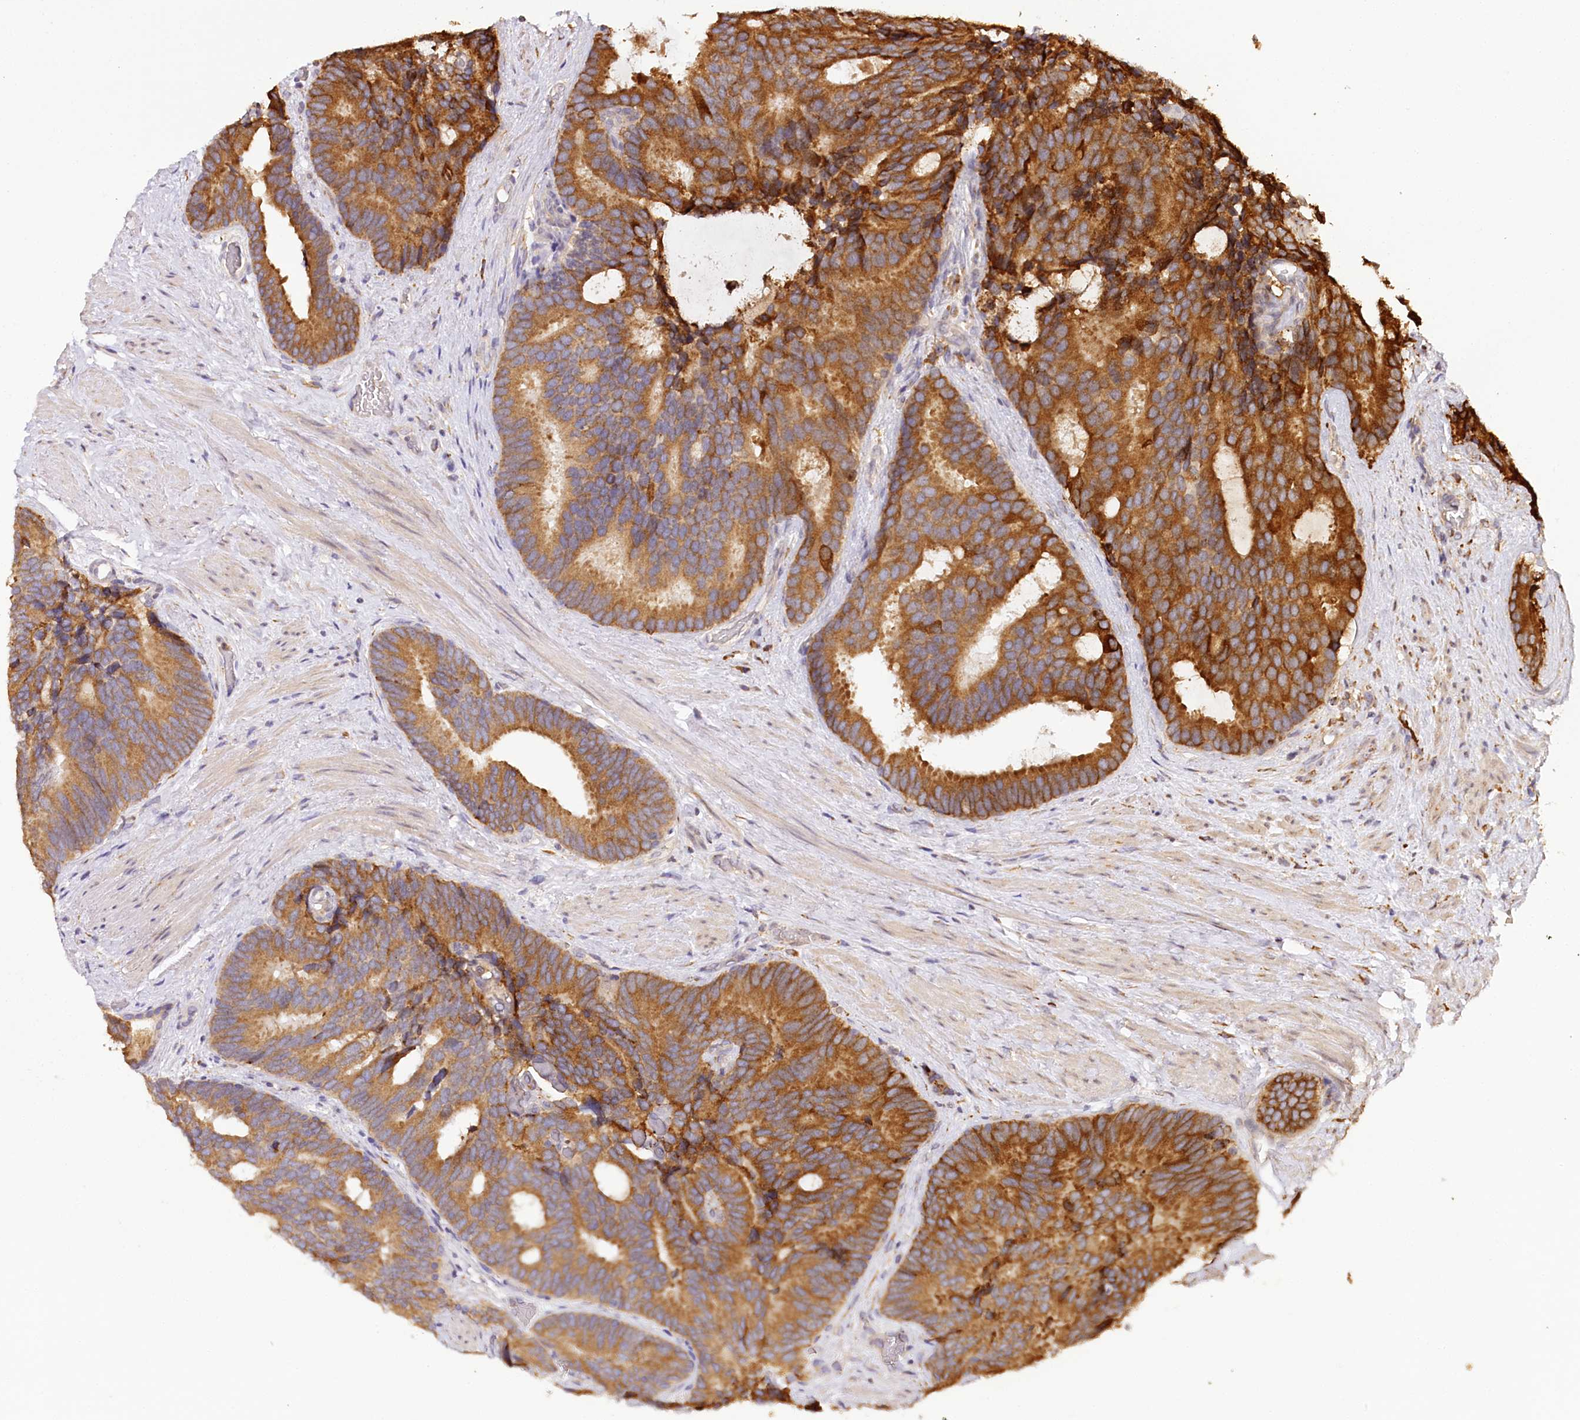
{"staining": {"intensity": "strong", "quantity": ">75%", "location": "cytoplasmic/membranous"}, "tissue": "prostate cancer", "cell_type": "Tumor cells", "image_type": "cancer", "snomed": [{"axis": "morphology", "description": "Adenocarcinoma, Low grade"}, {"axis": "topography", "description": "Prostate"}], "caption": "A high amount of strong cytoplasmic/membranous positivity is present in about >75% of tumor cells in adenocarcinoma (low-grade) (prostate) tissue.", "gene": "VEGFA", "patient": {"sex": "male", "age": 71}}